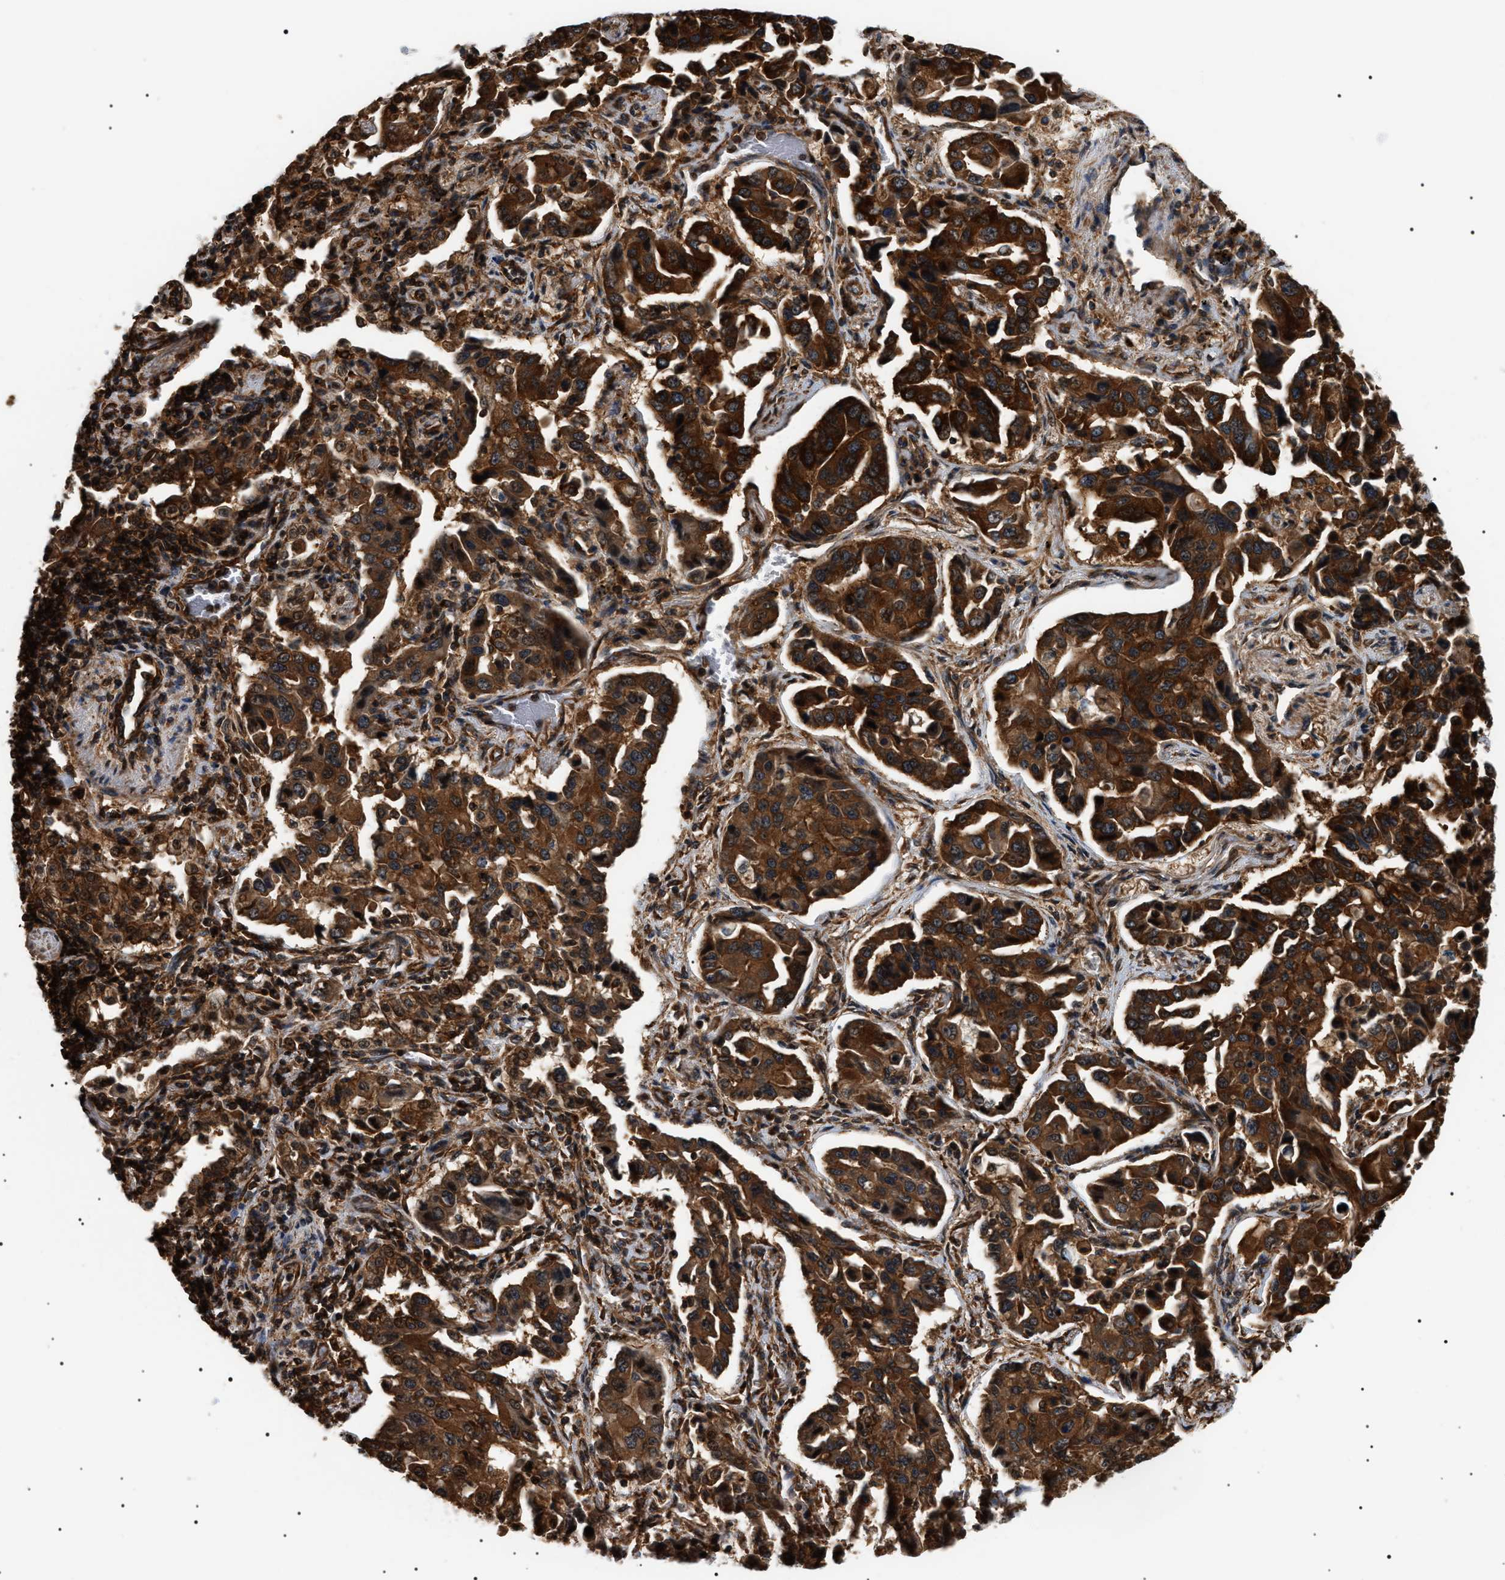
{"staining": {"intensity": "strong", "quantity": ">75%", "location": "cytoplasmic/membranous"}, "tissue": "lung cancer", "cell_type": "Tumor cells", "image_type": "cancer", "snomed": [{"axis": "morphology", "description": "Adenocarcinoma, NOS"}, {"axis": "topography", "description": "Lung"}], "caption": "The immunohistochemical stain labels strong cytoplasmic/membranous staining in tumor cells of adenocarcinoma (lung) tissue. (brown staining indicates protein expression, while blue staining denotes nuclei).", "gene": "SH3GLB2", "patient": {"sex": "female", "age": 65}}